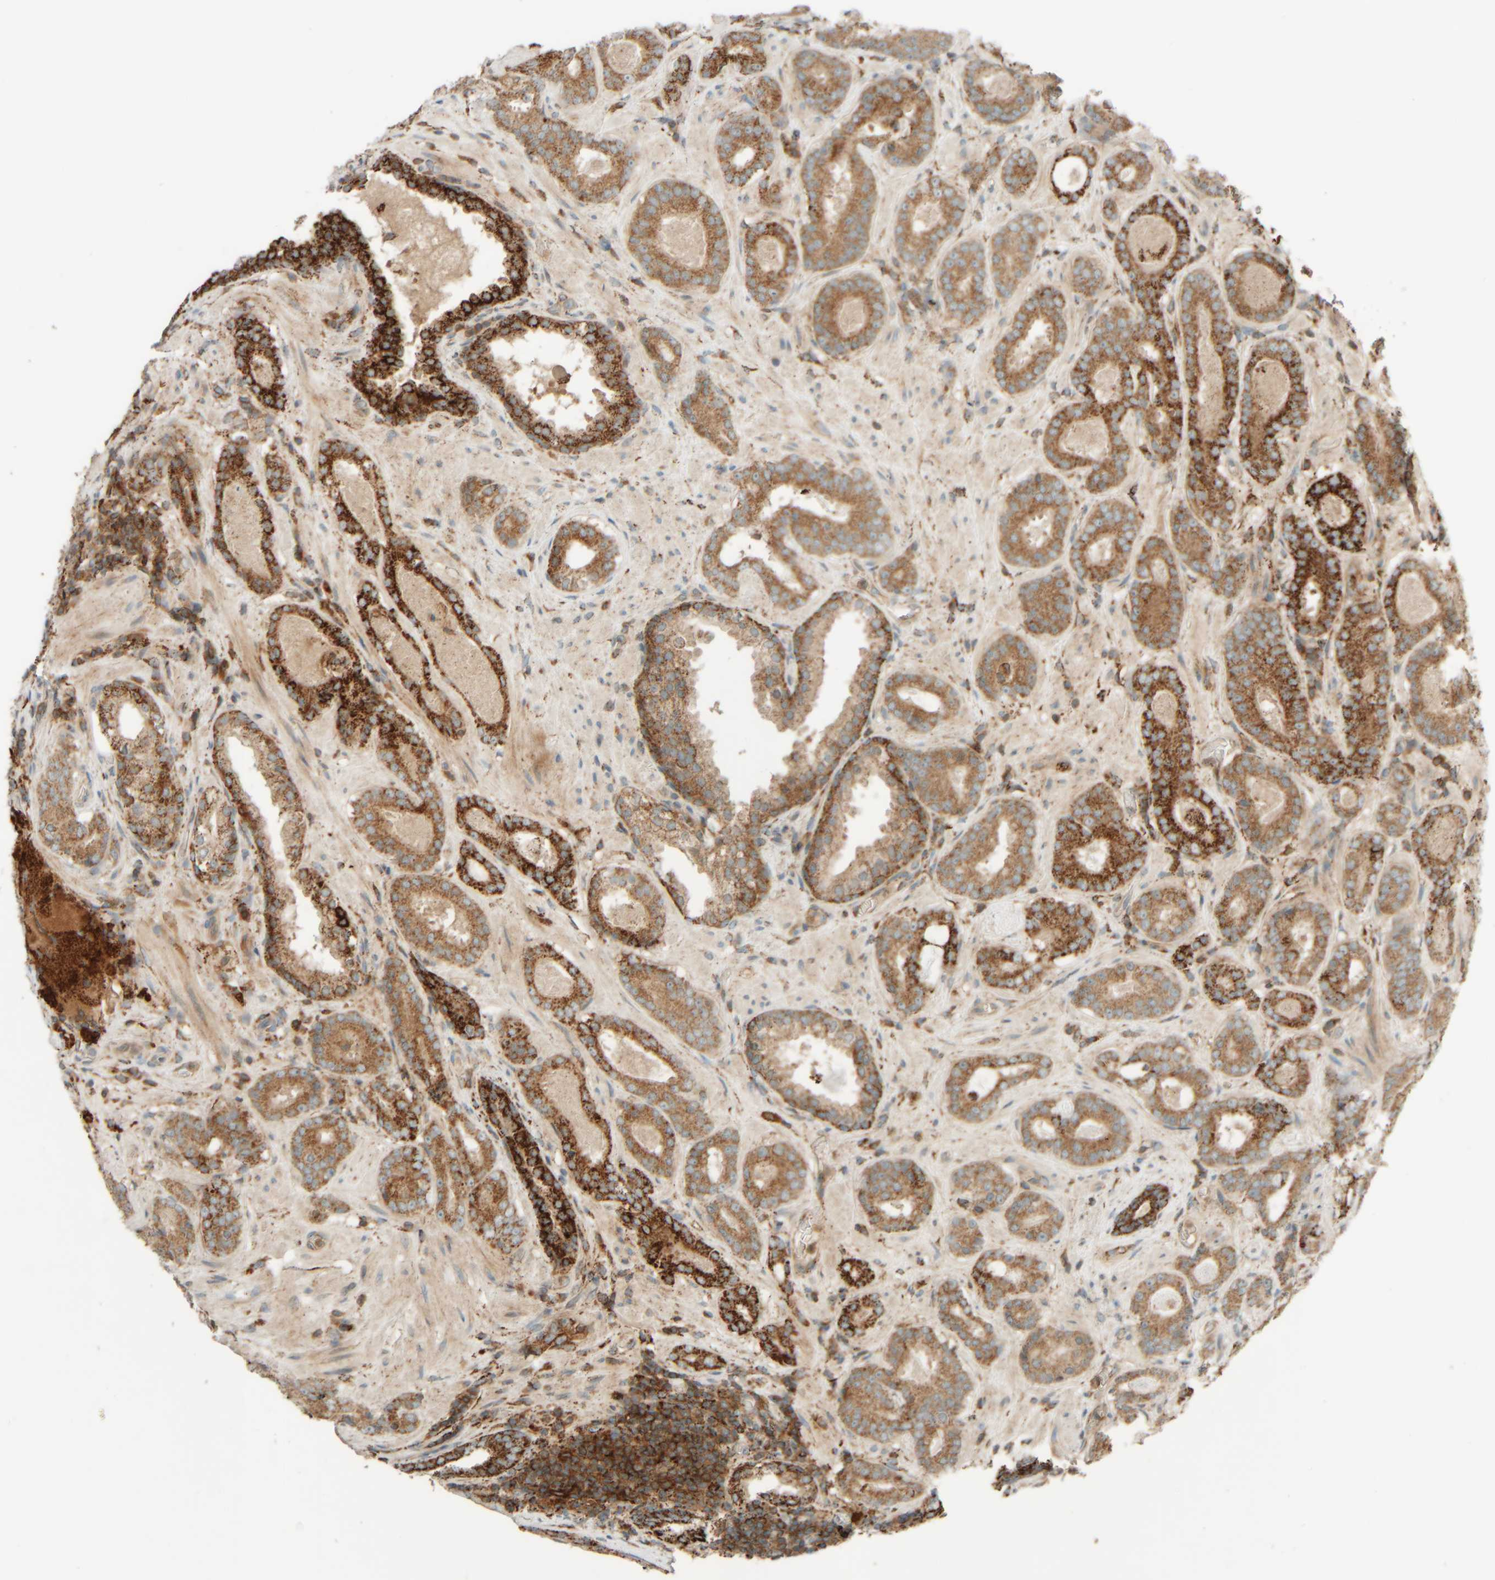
{"staining": {"intensity": "moderate", "quantity": ">75%", "location": "cytoplasmic/membranous"}, "tissue": "prostate cancer", "cell_type": "Tumor cells", "image_type": "cancer", "snomed": [{"axis": "morphology", "description": "Adenocarcinoma, Low grade"}, {"axis": "topography", "description": "Prostate"}], "caption": "A high-resolution histopathology image shows IHC staining of prostate cancer (adenocarcinoma (low-grade)), which reveals moderate cytoplasmic/membranous expression in approximately >75% of tumor cells. (Brightfield microscopy of DAB IHC at high magnification).", "gene": "SPAG5", "patient": {"sex": "male", "age": 69}}